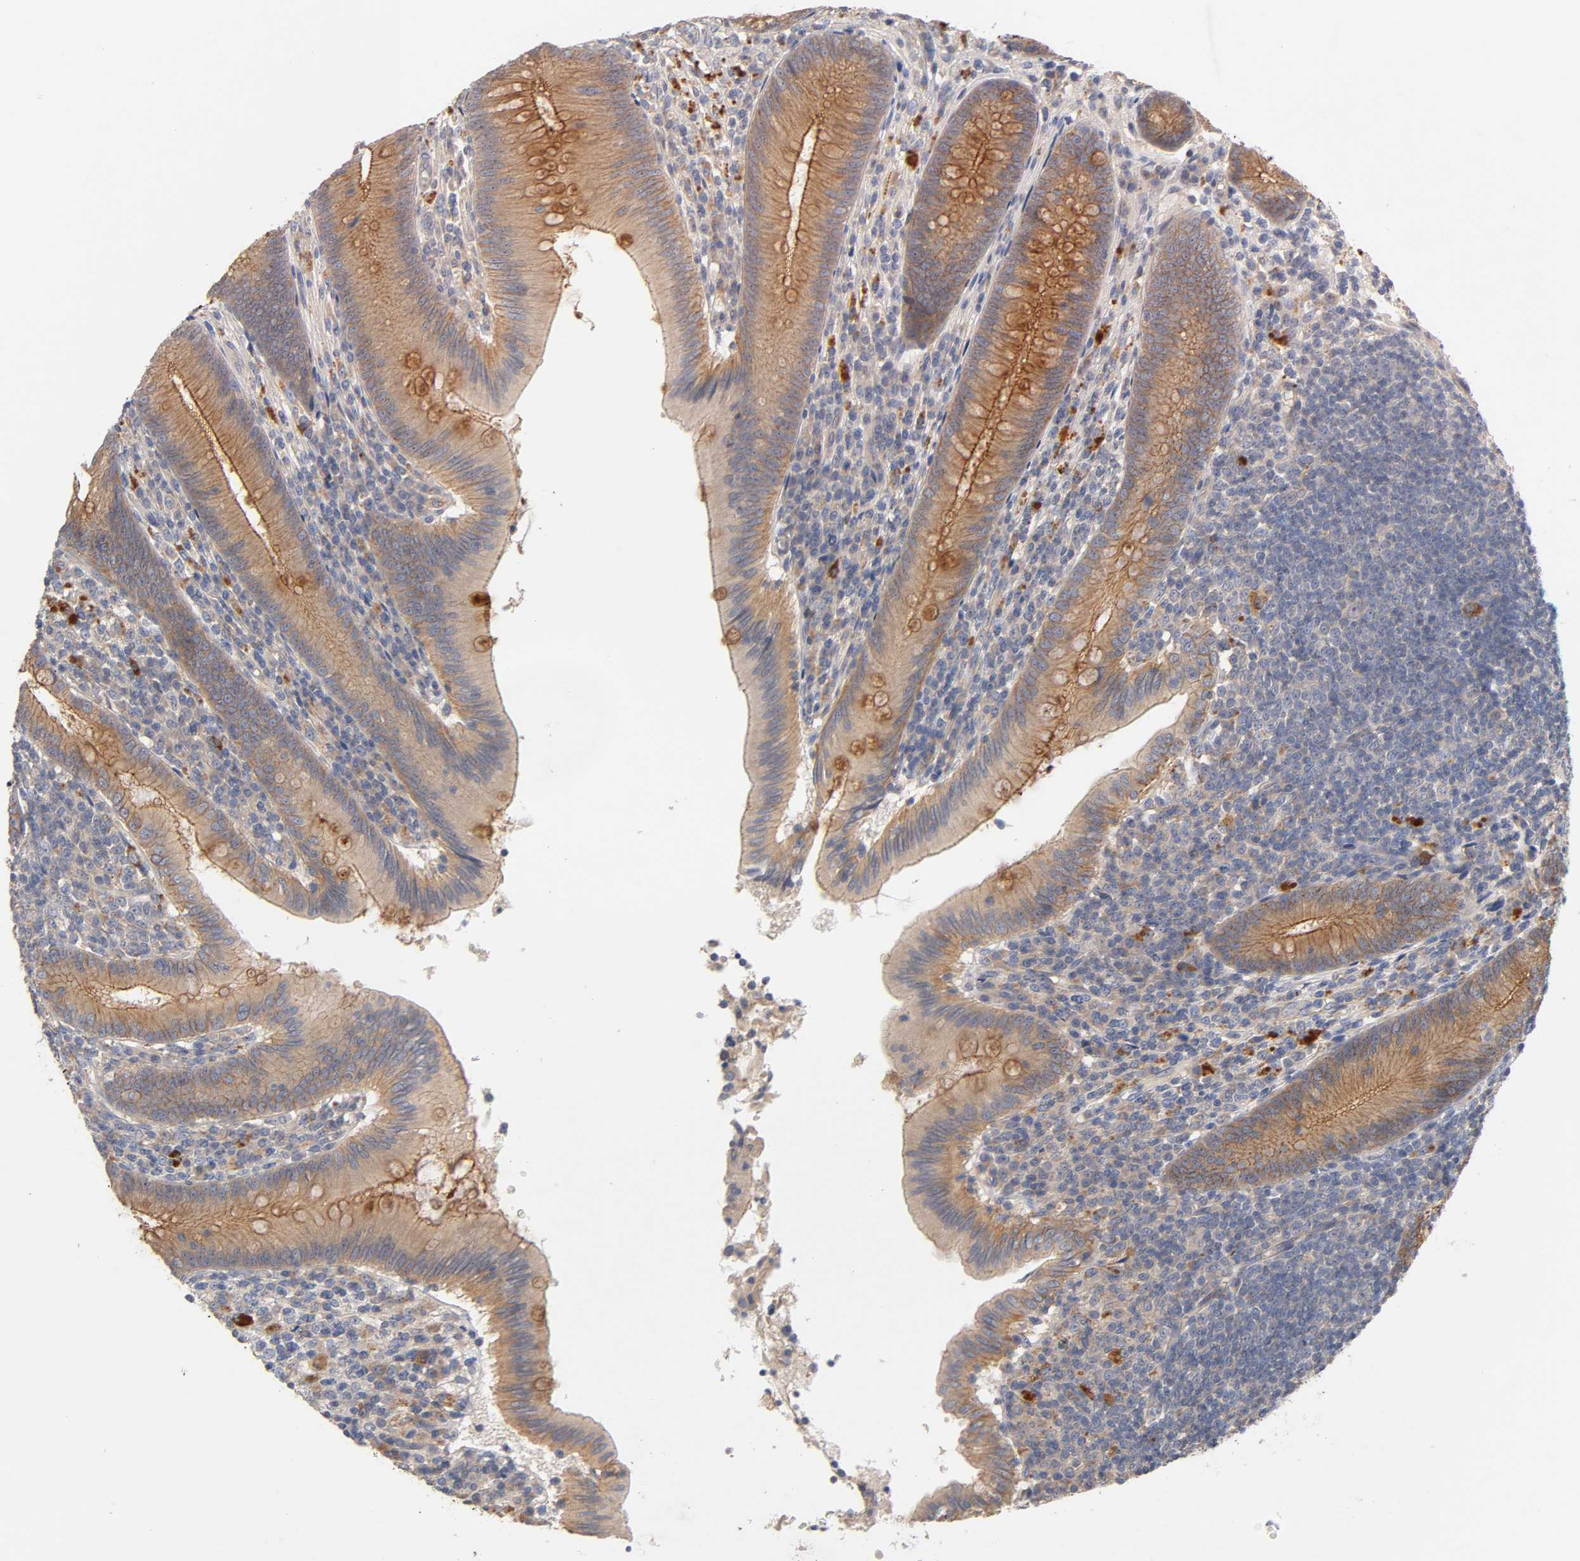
{"staining": {"intensity": "strong", "quantity": ">75%", "location": "cytoplasmic/membranous"}, "tissue": "appendix", "cell_type": "Glandular cells", "image_type": "normal", "snomed": [{"axis": "morphology", "description": "Normal tissue, NOS"}, {"axis": "morphology", "description": "Inflammation, NOS"}, {"axis": "topography", "description": "Appendix"}], "caption": "The immunohistochemical stain shows strong cytoplasmic/membranous positivity in glandular cells of normal appendix.", "gene": "PDZD11", "patient": {"sex": "male", "age": 46}}